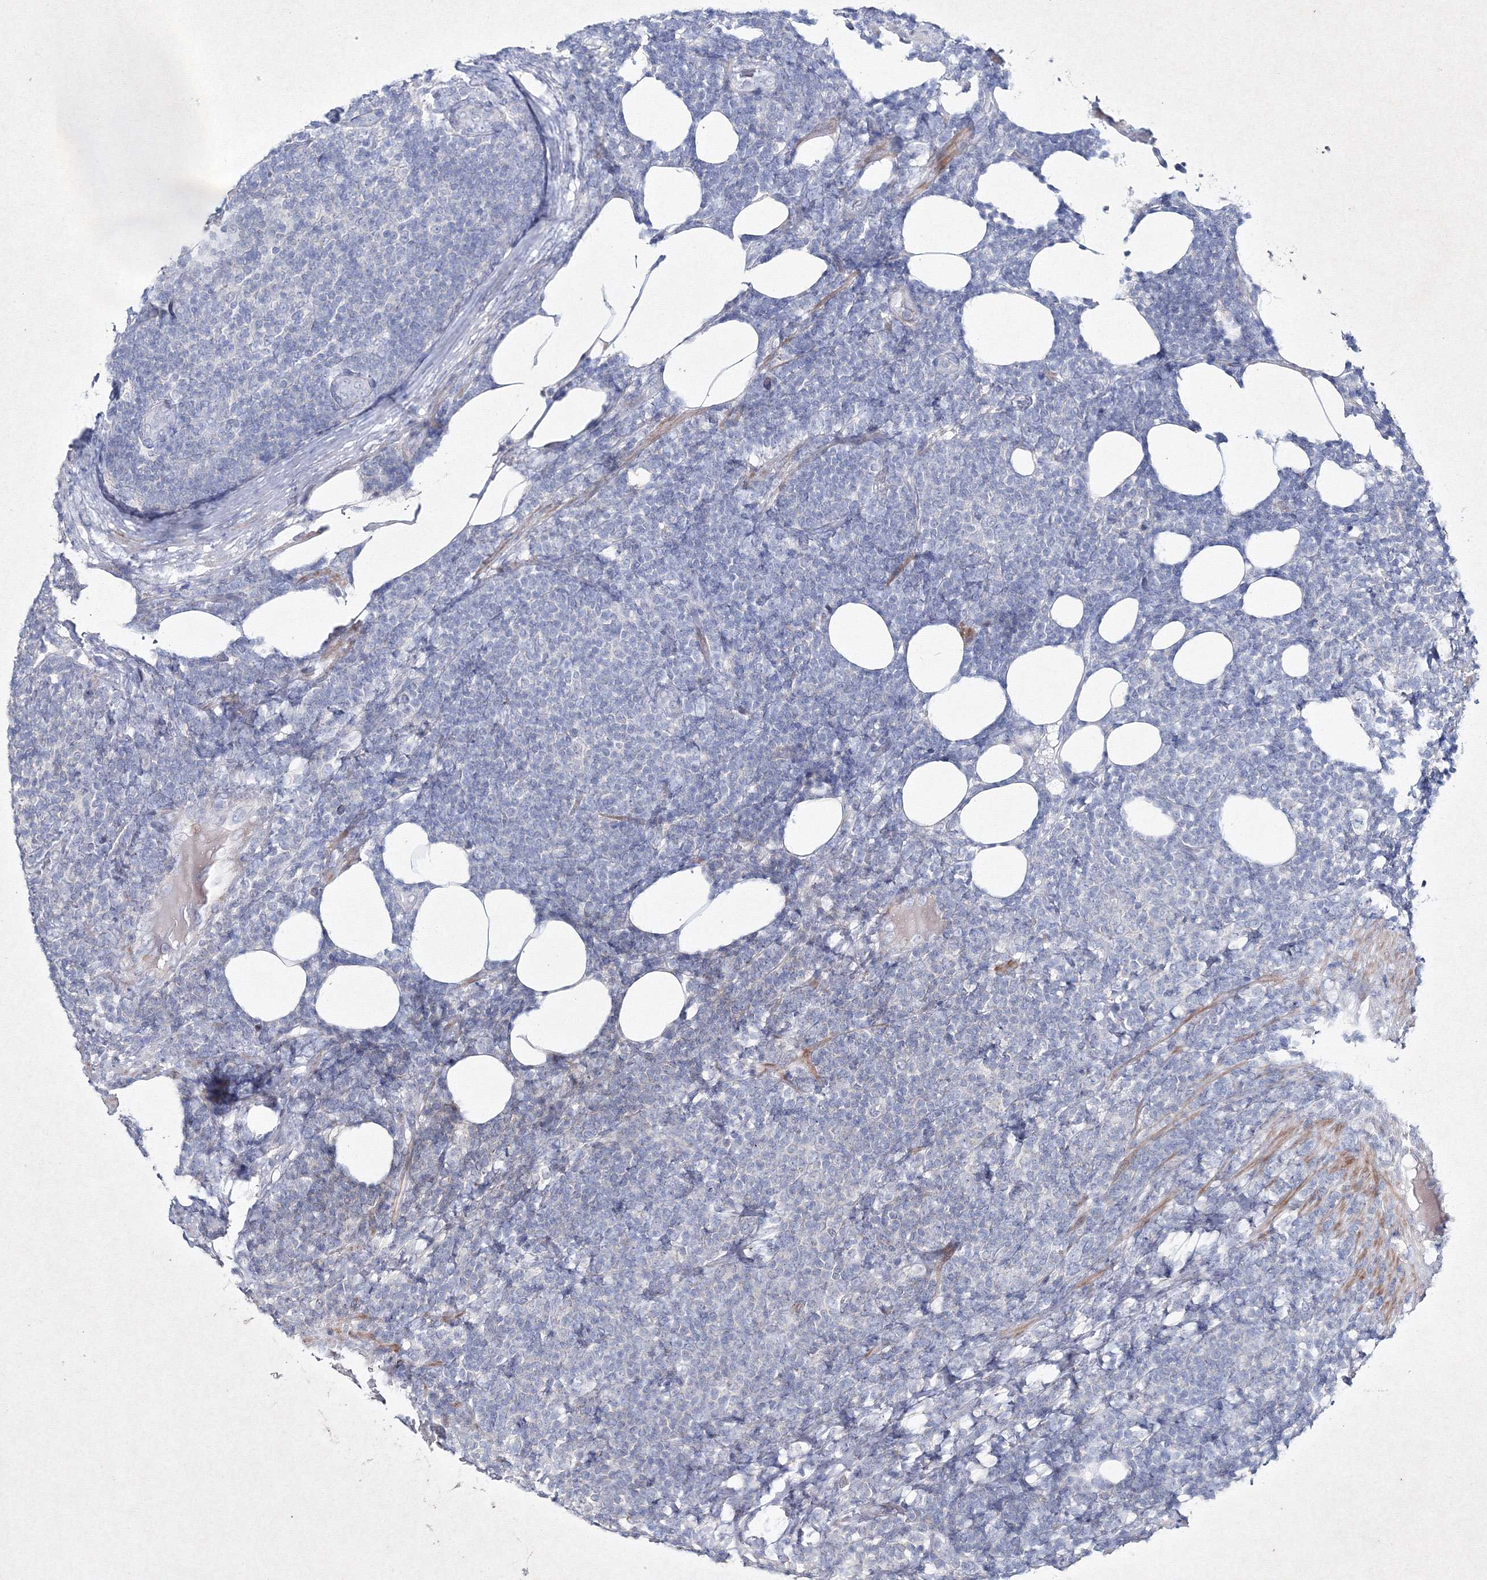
{"staining": {"intensity": "negative", "quantity": "none", "location": "none"}, "tissue": "lymphoma", "cell_type": "Tumor cells", "image_type": "cancer", "snomed": [{"axis": "morphology", "description": "Malignant lymphoma, non-Hodgkin's type, Low grade"}, {"axis": "topography", "description": "Lymph node"}], "caption": "Immunohistochemistry (IHC) histopathology image of human low-grade malignant lymphoma, non-Hodgkin's type stained for a protein (brown), which reveals no positivity in tumor cells.", "gene": "SMIM29", "patient": {"sex": "male", "age": 66}}